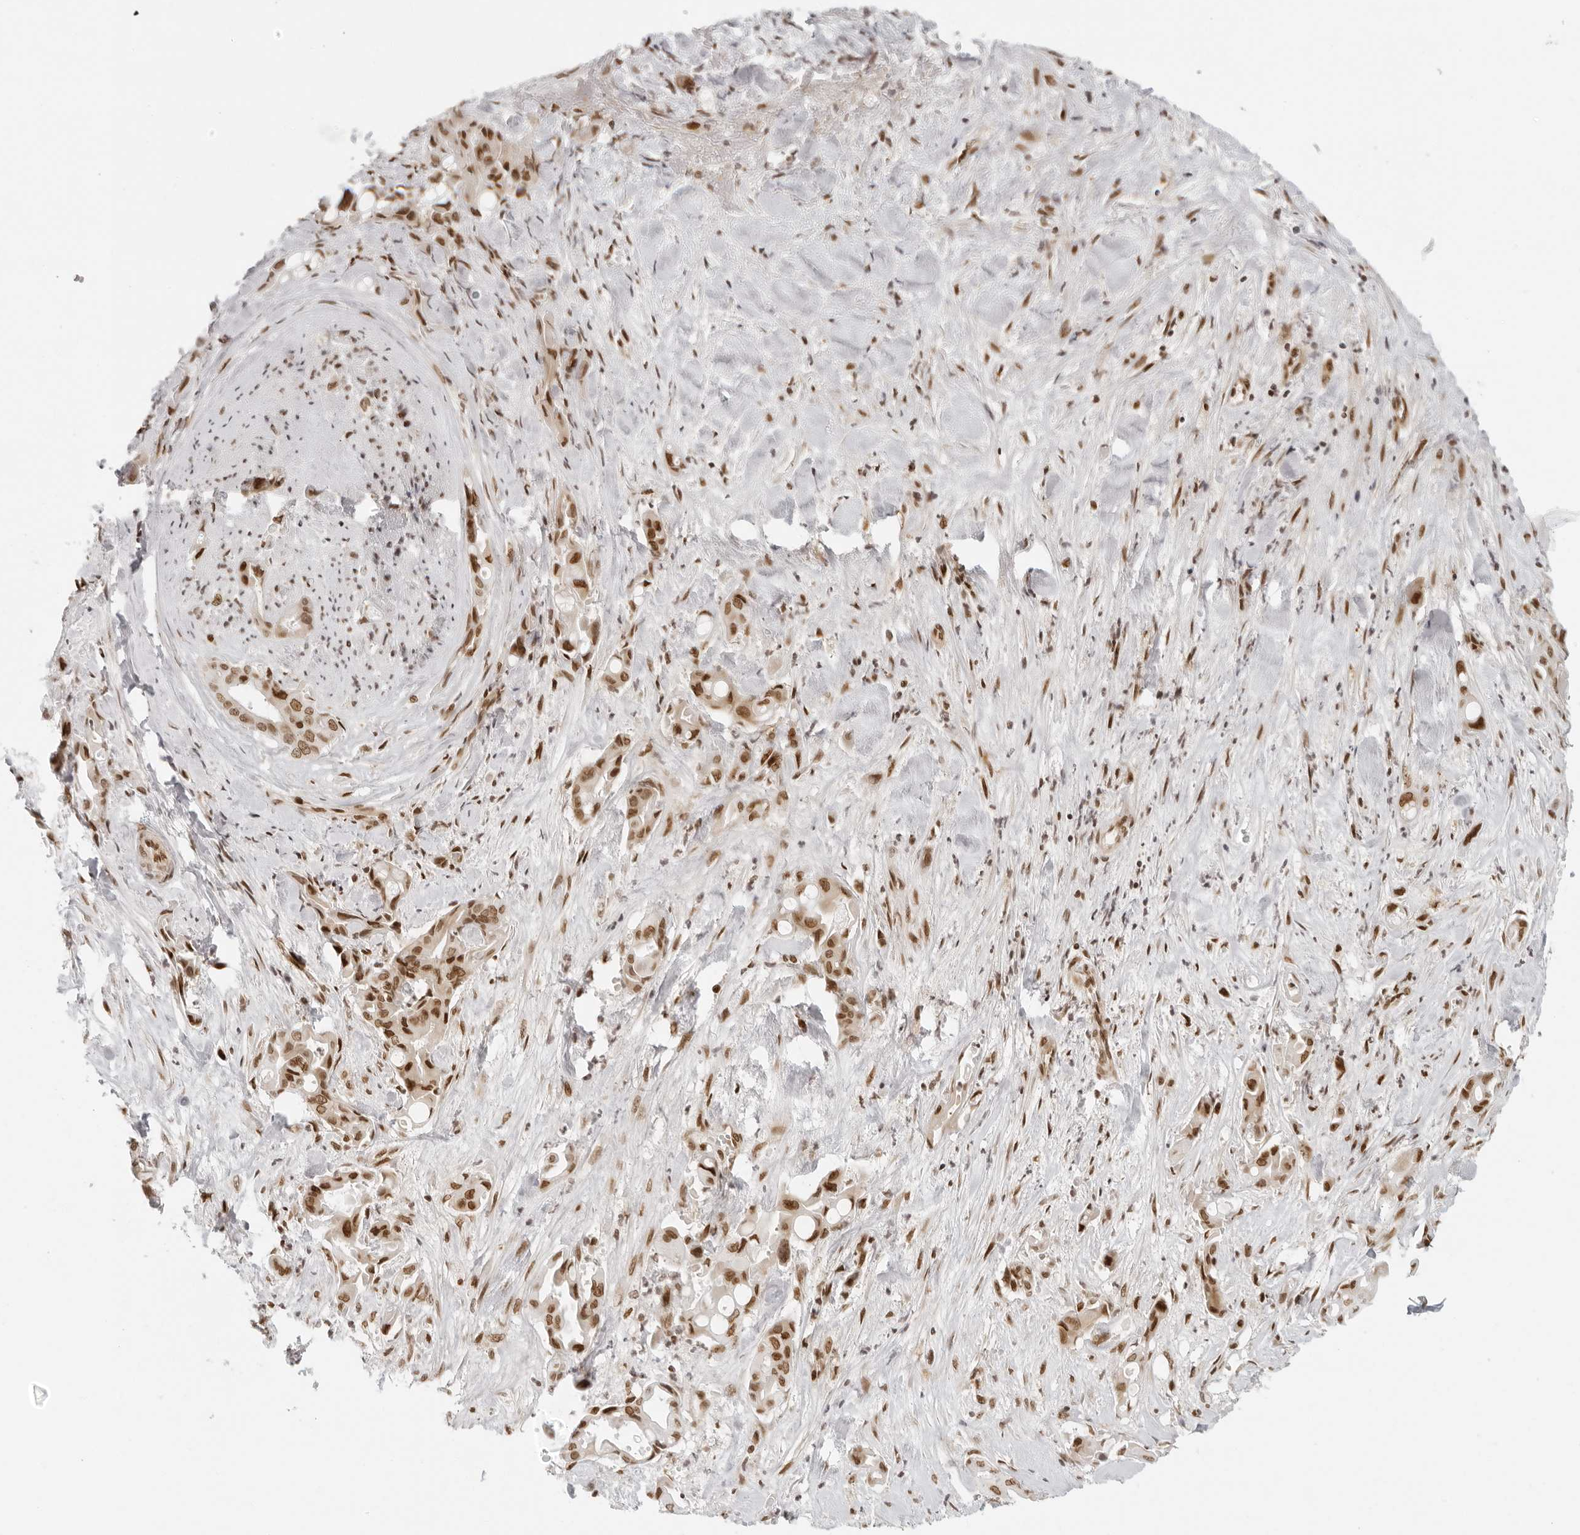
{"staining": {"intensity": "strong", "quantity": ">75%", "location": "nuclear"}, "tissue": "liver cancer", "cell_type": "Tumor cells", "image_type": "cancer", "snomed": [{"axis": "morphology", "description": "Cholangiocarcinoma"}, {"axis": "topography", "description": "Liver"}], "caption": "Immunohistochemistry histopathology image of neoplastic tissue: liver cholangiocarcinoma stained using immunohistochemistry displays high levels of strong protein expression localized specifically in the nuclear of tumor cells, appearing as a nuclear brown color.", "gene": "RCC1", "patient": {"sex": "female", "age": 68}}